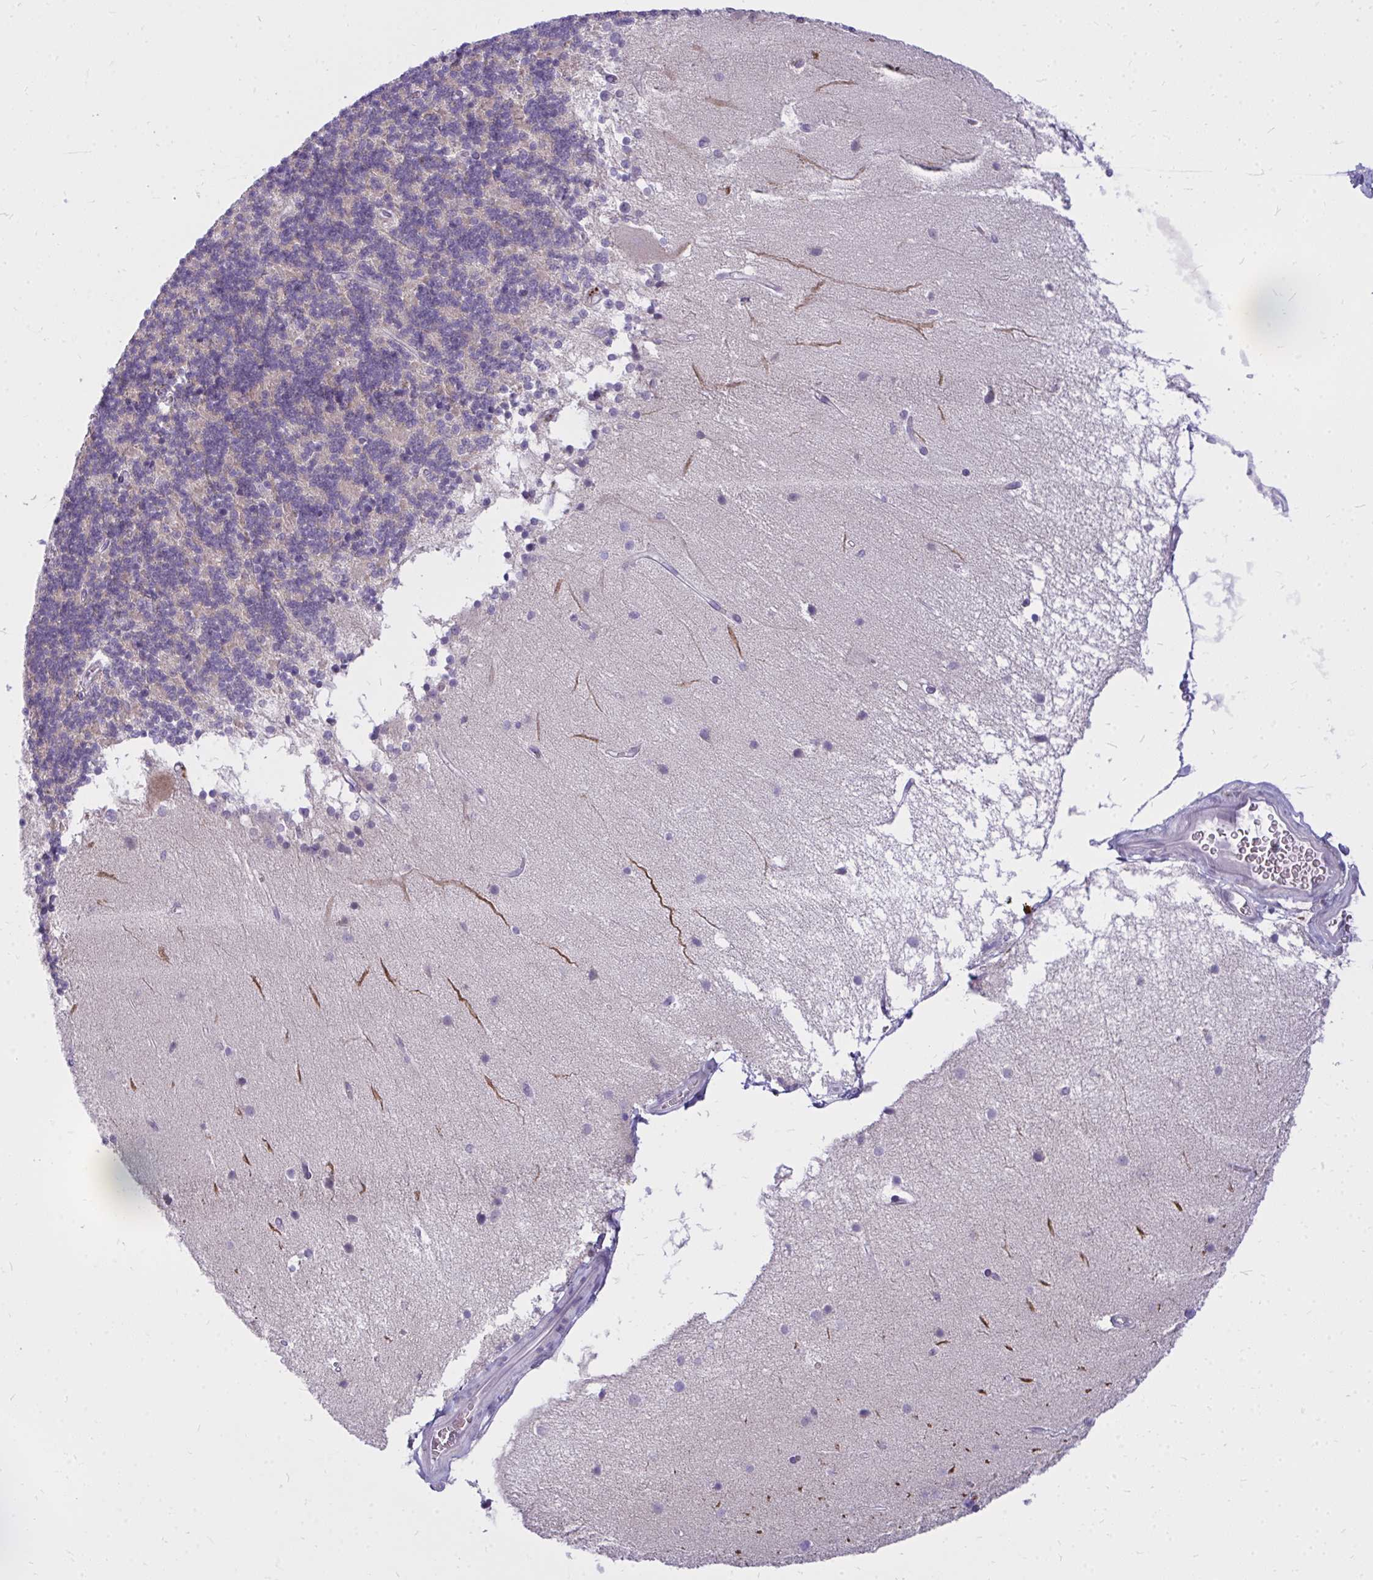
{"staining": {"intensity": "weak", "quantity": "<25%", "location": "cytoplasmic/membranous"}, "tissue": "cerebellum", "cell_type": "Cells in granular layer", "image_type": "normal", "snomed": [{"axis": "morphology", "description": "Normal tissue, NOS"}, {"axis": "topography", "description": "Cerebellum"}], "caption": "Cells in granular layer are negative for protein expression in benign human cerebellum.", "gene": "ZSCAN25", "patient": {"sex": "female", "age": 54}}